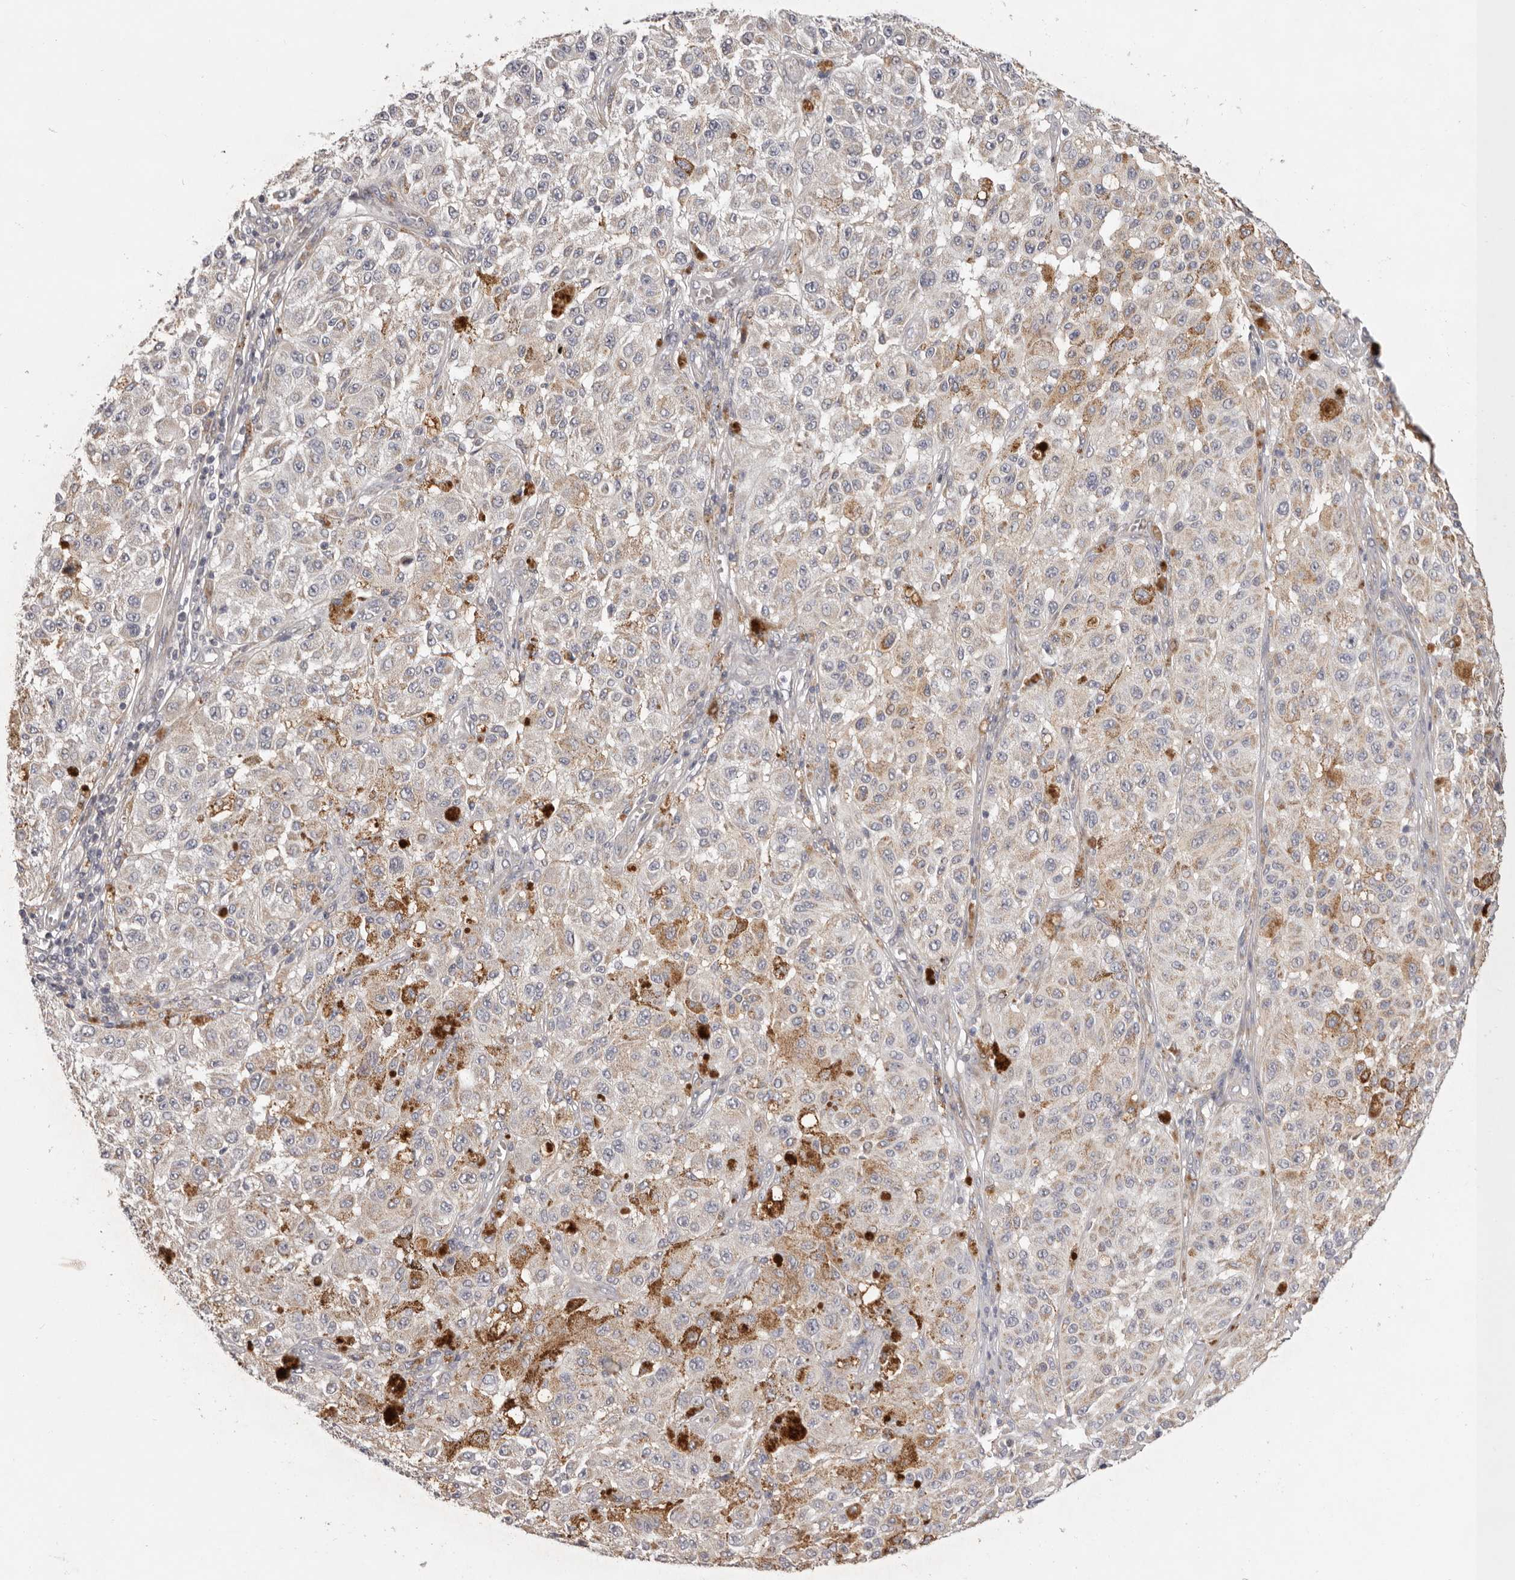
{"staining": {"intensity": "negative", "quantity": "none", "location": "none"}, "tissue": "melanoma", "cell_type": "Tumor cells", "image_type": "cancer", "snomed": [{"axis": "morphology", "description": "Malignant melanoma, NOS"}, {"axis": "topography", "description": "Skin"}], "caption": "Tumor cells show no significant positivity in melanoma. The staining was performed using DAB to visualize the protein expression in brown, while the nuclei were stained in blue with hematoxylin (Magnification: 20x).", "gene": "MRPS10", "patient": {"sex": "female", "age": 64}}